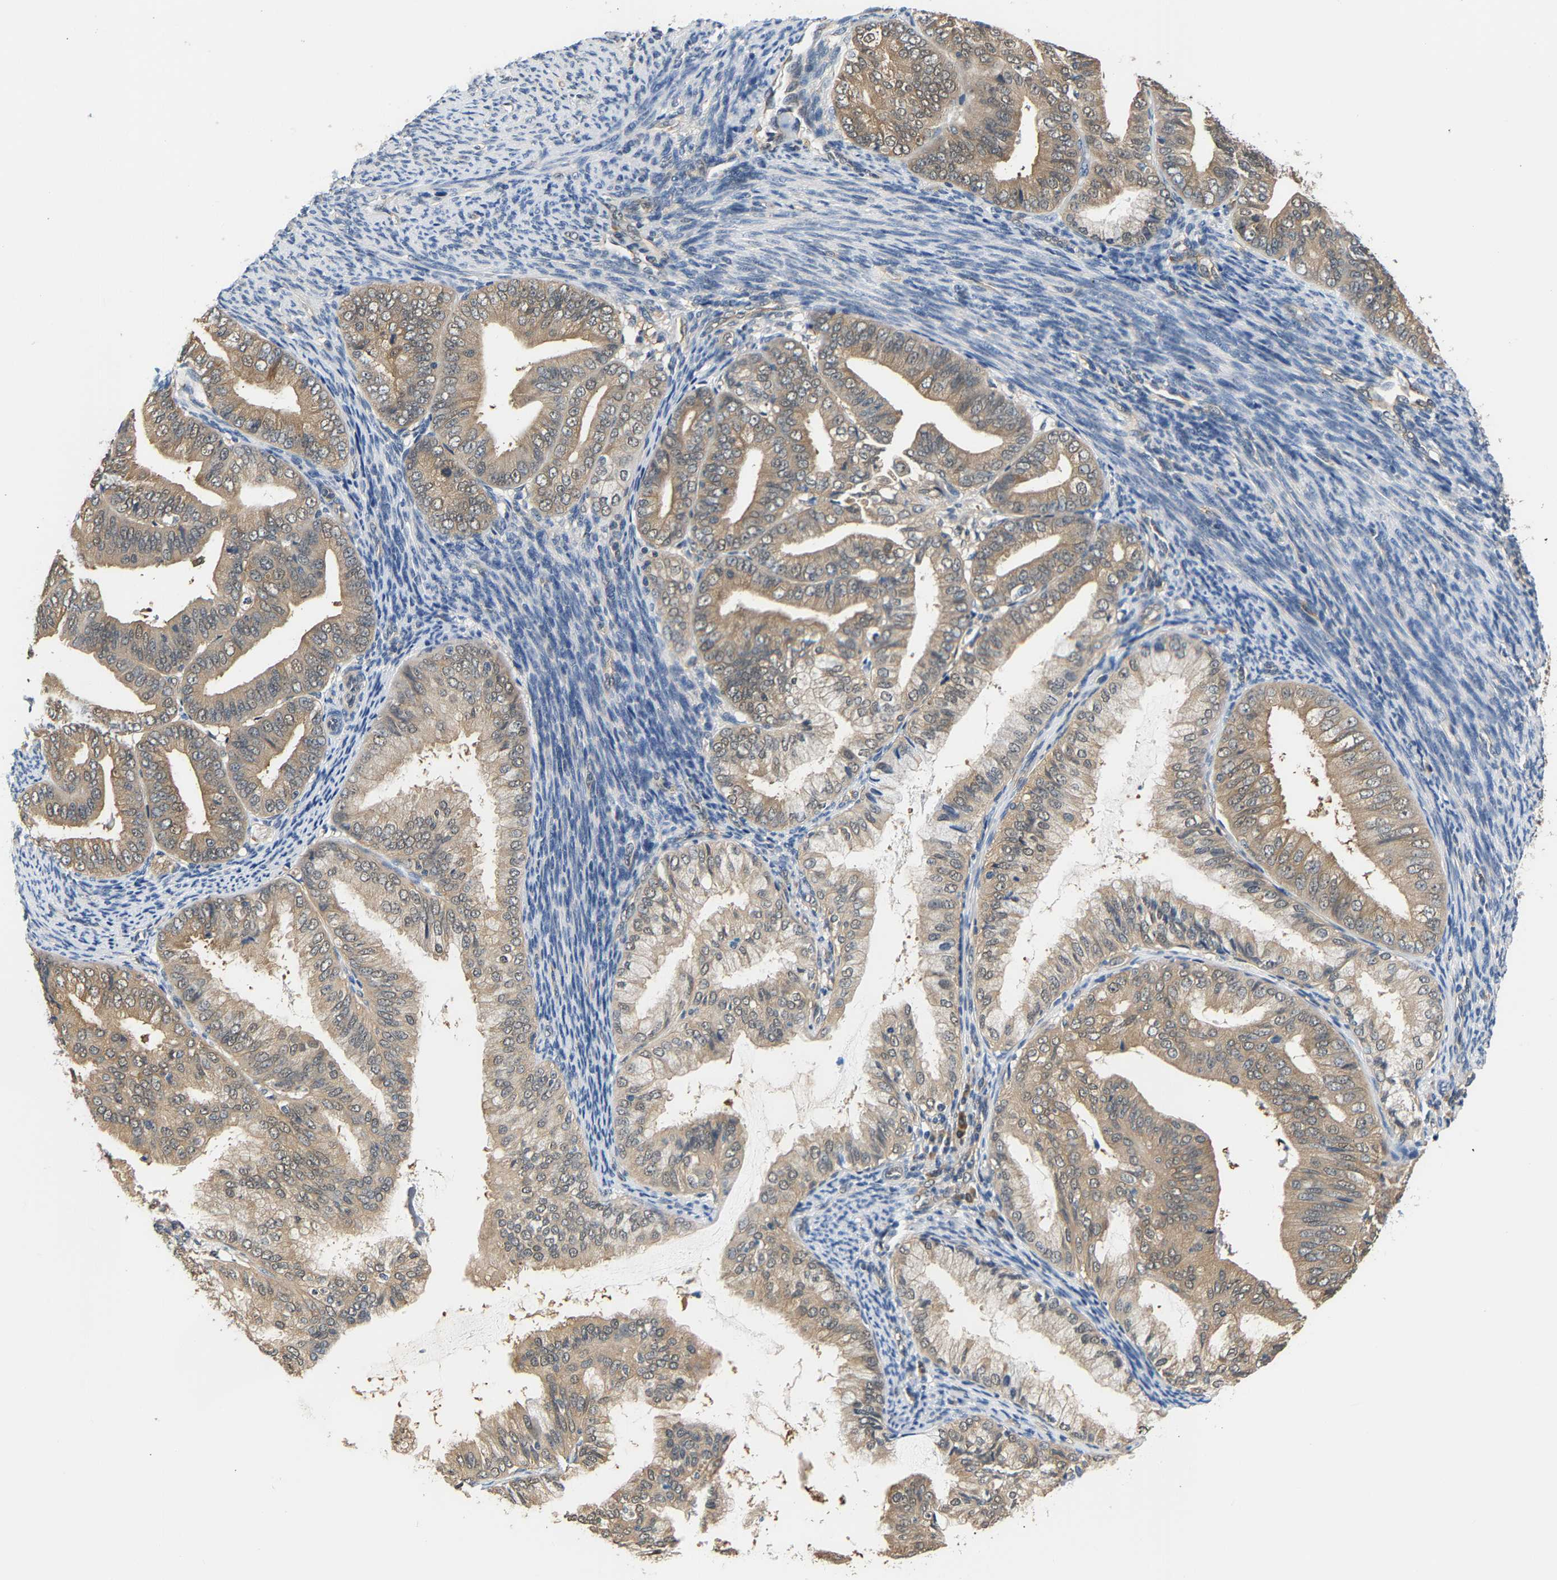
{"staining": {"intensity": "moderate", "quantity": ">75%", "location": "cytoplasmic/membranous"}, "tissue": "endometrial cancer", "cell_type": "Tumor cells", "image_type": "cancer", "snomed": [{"axis": "morphology", "description": "Adenocarcinoma, NOS"}, {"axis": "topography", "description": "Endometrium"}], "caption": "Endometrial adenocarcinoma stained with immunohistochemistry displays moderate cytoplasmic/membranous positivity in about >75% of tumor cells.", "gene": "ARHGEF12", "patient": {"sex": "female", "age": 63}}